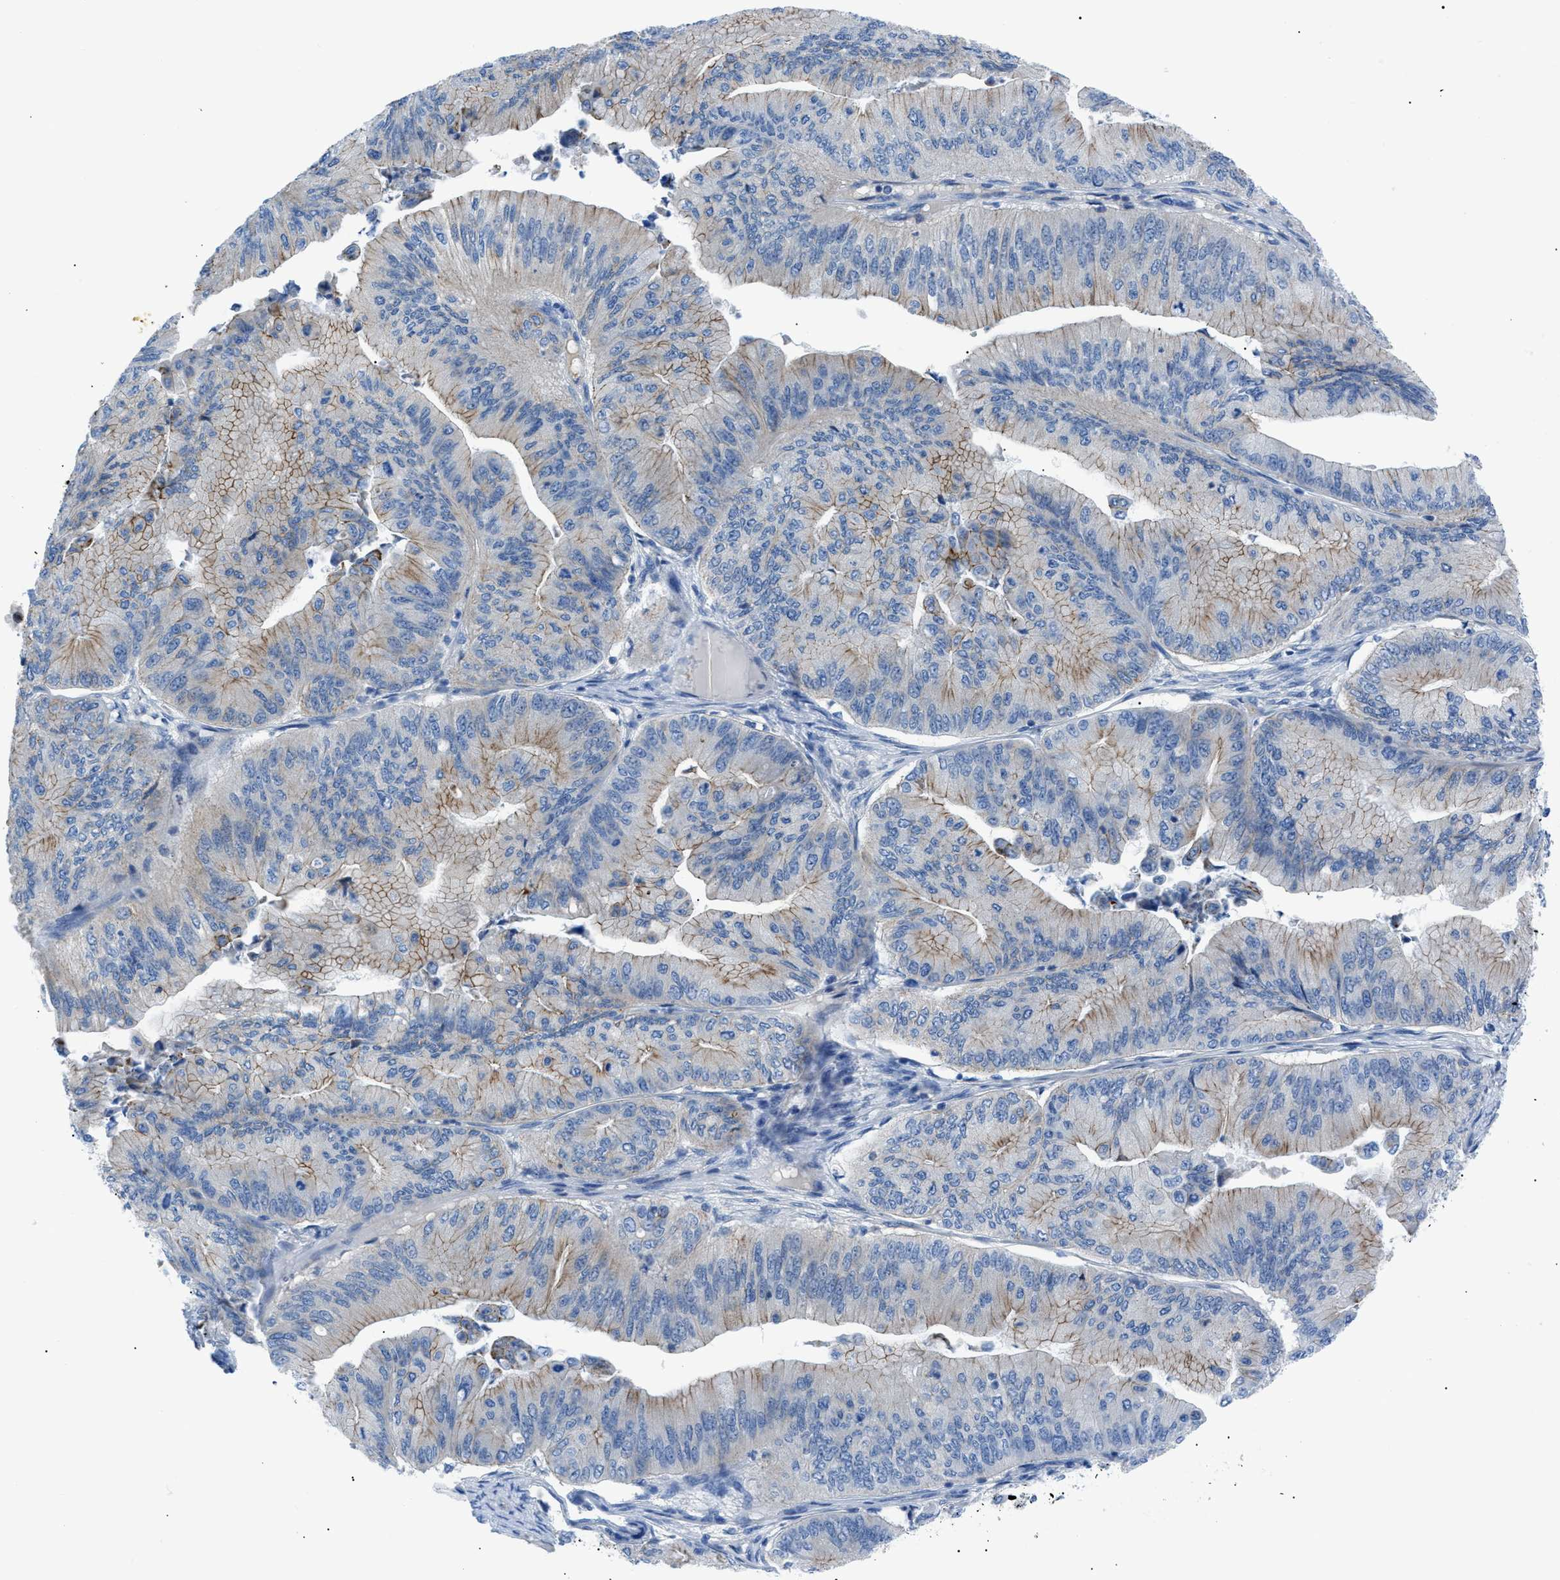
{"staining": {"intensity": "weak", "quantity": "25%-75%", "location": "cytoplasmic/membranous"}, "tissue": "ovarian cancer", "cell_type": "Tumor cells", "image_type": "cancer", "snomed": [{"axis": "morphology", "description": "Cystadenocarcinoma, mucinous, NOS"}, {"axis": "topography", "description": "Ovary"}], "caption": "Tumor cells exhibit low levels of weak cytoplasmic/membranous expression in about 25%-75% of cells in human mucinous cystadenocarcinoma (ovarian).", "gene": "ZDHHC24", "patient": {"sex": "female", "age": 61}}